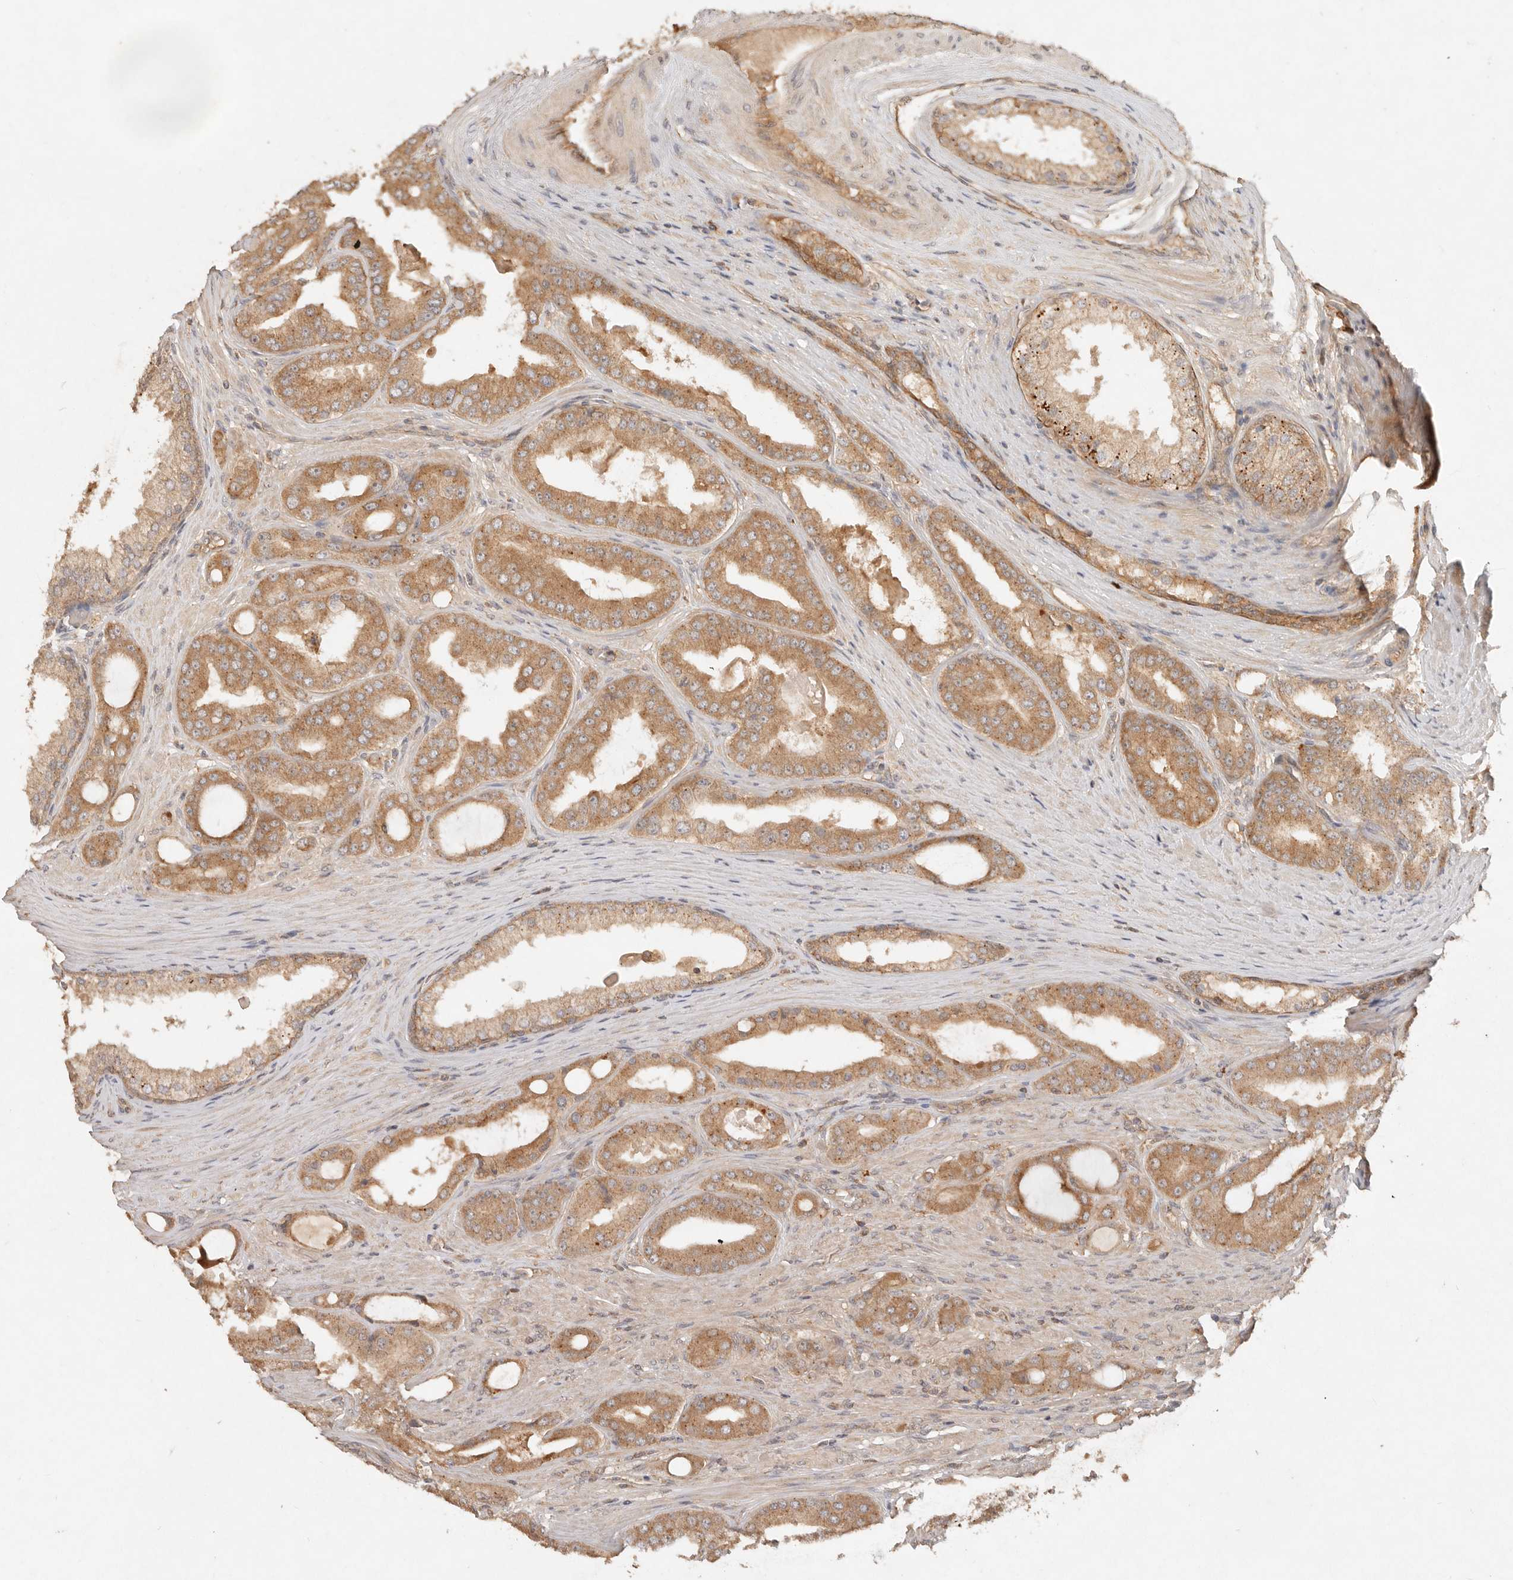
{"staining": {"intensity": "moderate", "quantity": ">75%", "location": "cytoplasmic/membranous"}, "tissue": "prostate cancer", "cell_type": "Tumor cells", "image_type": "cancer", "snomed": [{"axis": "morphology", "description": "Adenocarcinoma, High grade"}, {"axis": "topography", "description": "Prostate"}], "caption": "Human prostate high-grade adenocarcinoma stained for a protein (brown) shows moderate cytoplasmic/membranous positive staining in about >75% of tumor cells.", "gene": "HECTD3", "patient": {"sex": "male", "age": 60}}